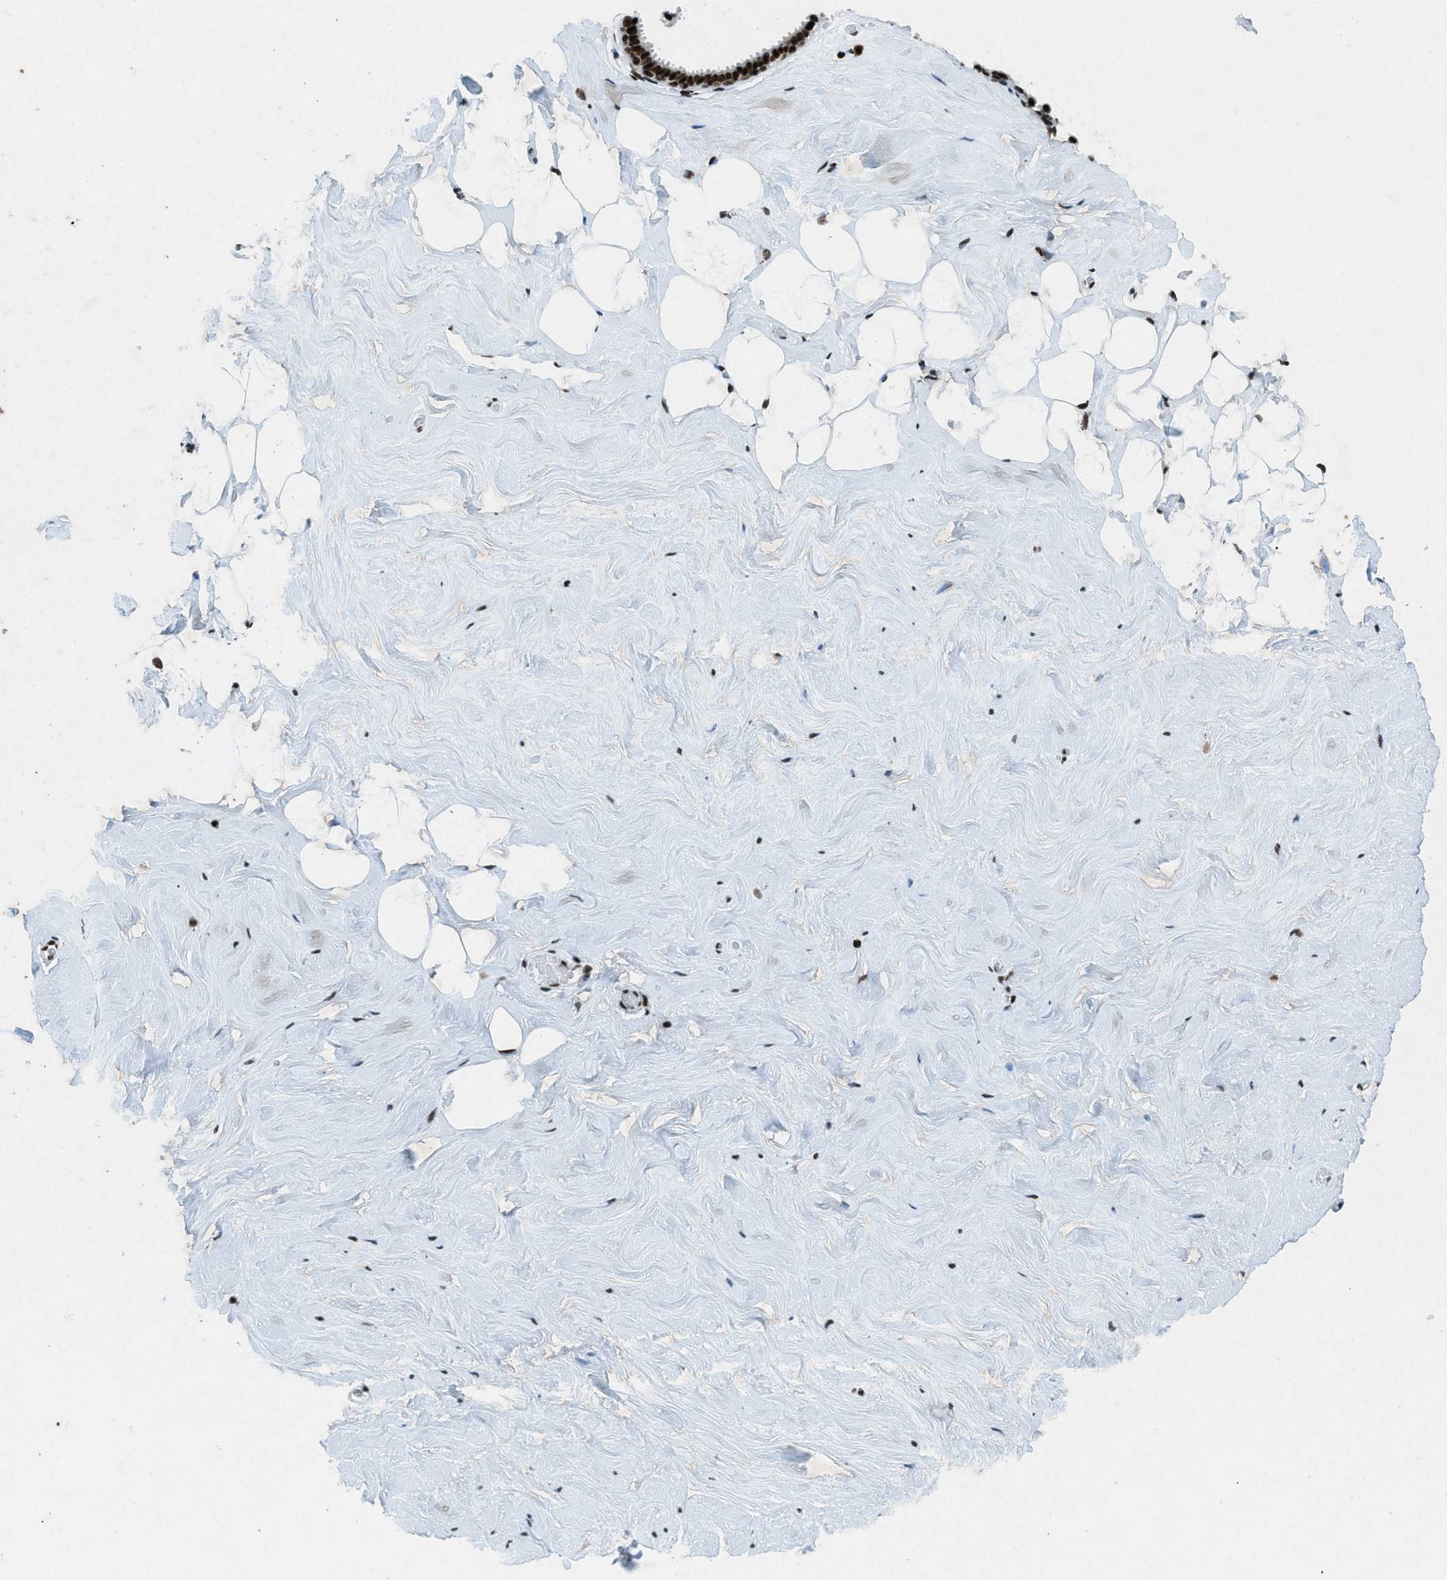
{"staining": {"intensity": "strong", "quantity": ">75%", "location": "nuclear"}, "tissue": "breast", "cell_type": "Adipocytes", "image_type": "normal", "snomed": [{"axis": "morphology", "description": "Normal tissue, NOS"}, {"axis": "topography", "description": "Breast"}], "caption": "Immunohistochemistry (IHC) (DAB) staining of normal breast demonstrates strong nuclear protein positivity in approximately >75% of adipocytes. The staining was performed using DAB (3,3'-diaminobenzidine) to visualize the protein expression in brown, while the nuclei were stained in blue with hematoxylin (Magnification: 20x).", "gene": "NXF1", "patient": {"sex": "female", "age": 75}}